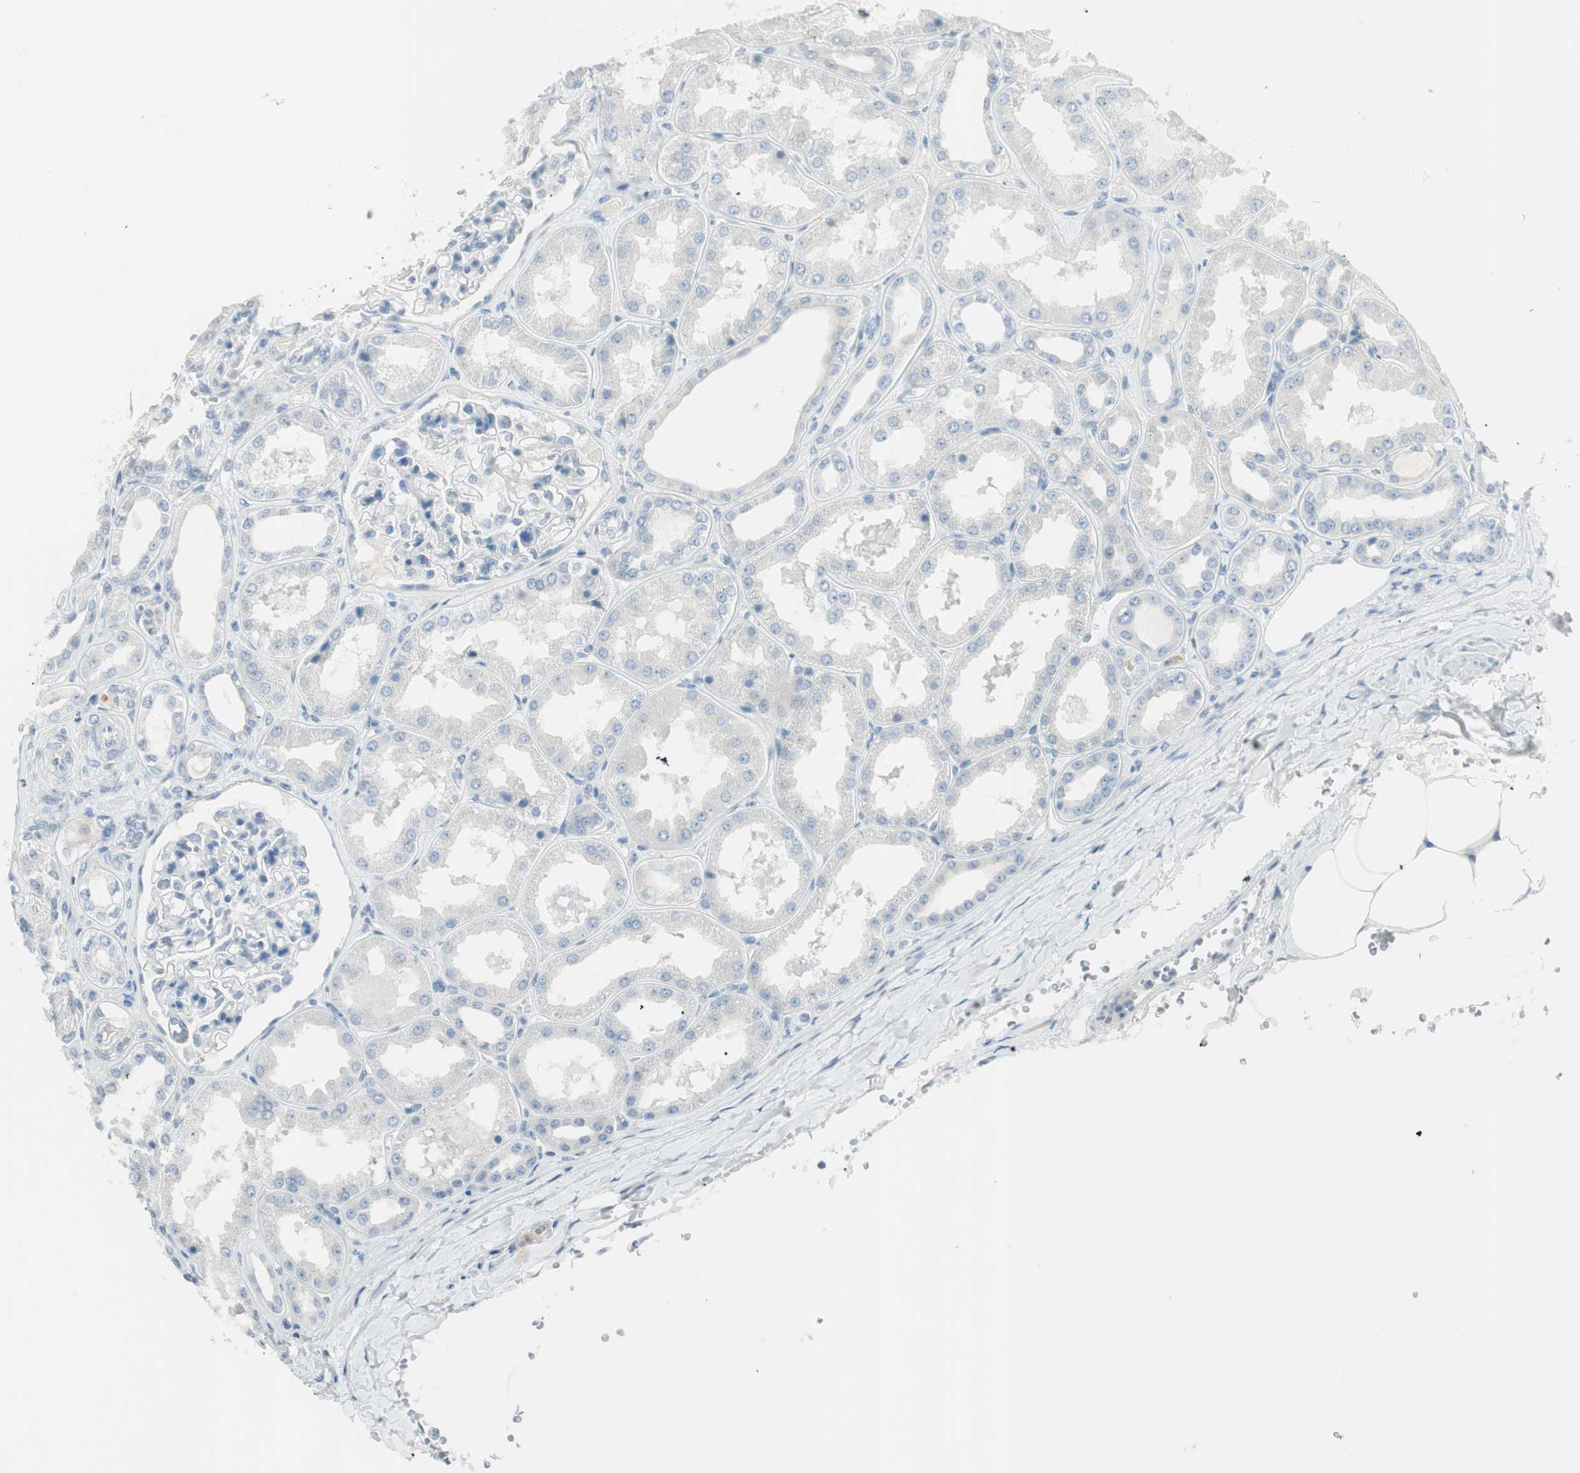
{"staining": {"intensity": "negative", "quantity": "none", "location": "none"}, "tissue": "kidney", "cell_type": "Cells in glomeruli", "image_type": "normal", "snomed": [{"axis": "morphology", "description": "Normal tissue, NOS"}, {"axis": "topography", "description": "Kidney"}], "caption": "This is an immunohistochemistry (IHC) image of benign kidney. There is no positivity in cells in glomeruli.", "gene": "ITLN2", "patient": {"sex": "female", "age": 56}}